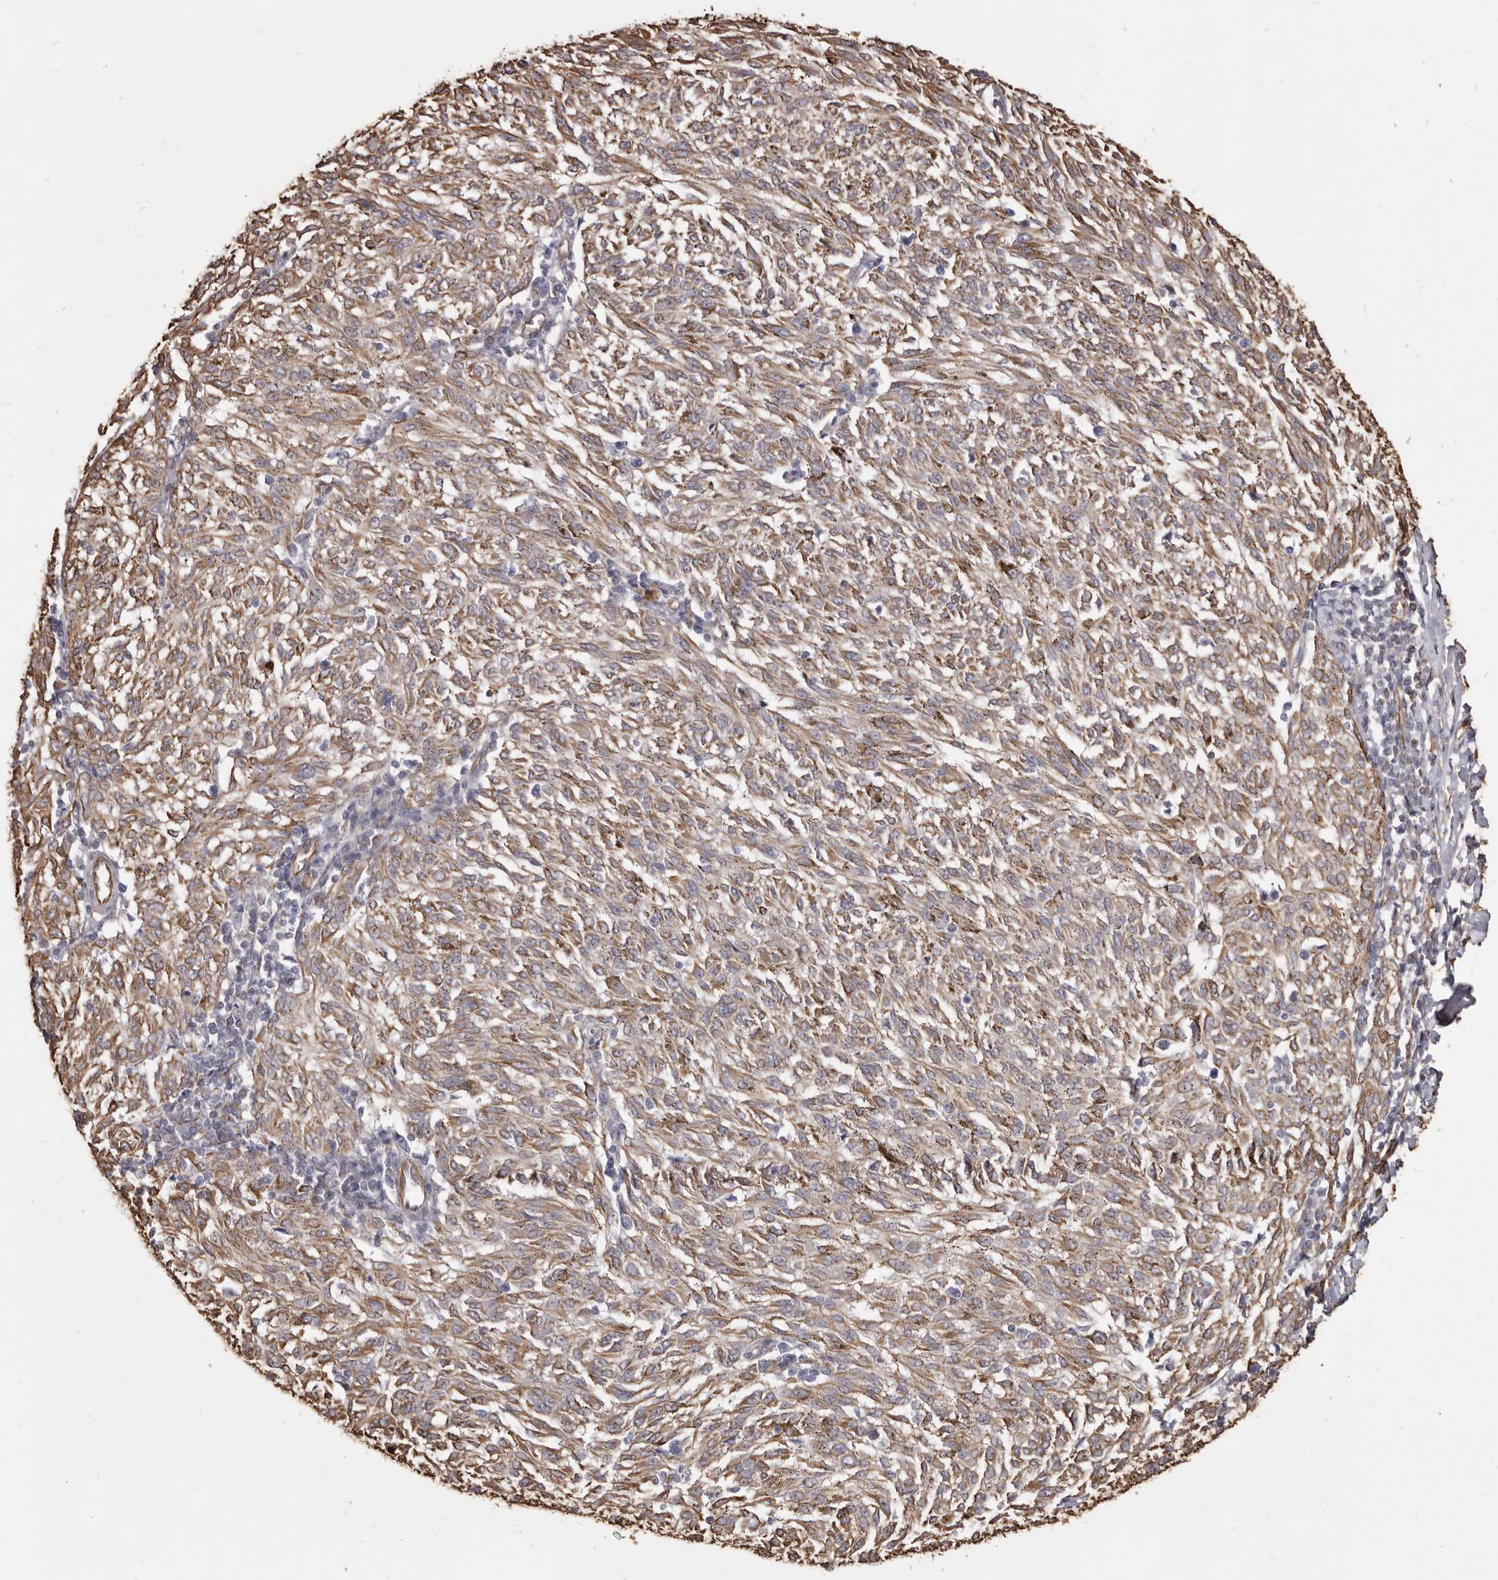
{"staining": {"intensity": "weak", "quantity": ">75%", "location": "cytoplasmic/membranous"}, "tissue": "melanoma", "cell_type": "Tumor cells", "image_type": "cancer", "snomed": [{"axis": "morphology", "description": "Malignant melanoma, NOS"}, {"axis": "topography", "description": "Skin"}], "caption": "High-power microscopy captured an IHC micrograph of malignant melanoma, revealing weak cytoplasmic/membranous staining in about >75% of tumor cells.", "gene": "MTURN", "patient": {"sex": "female", "age": 72}}